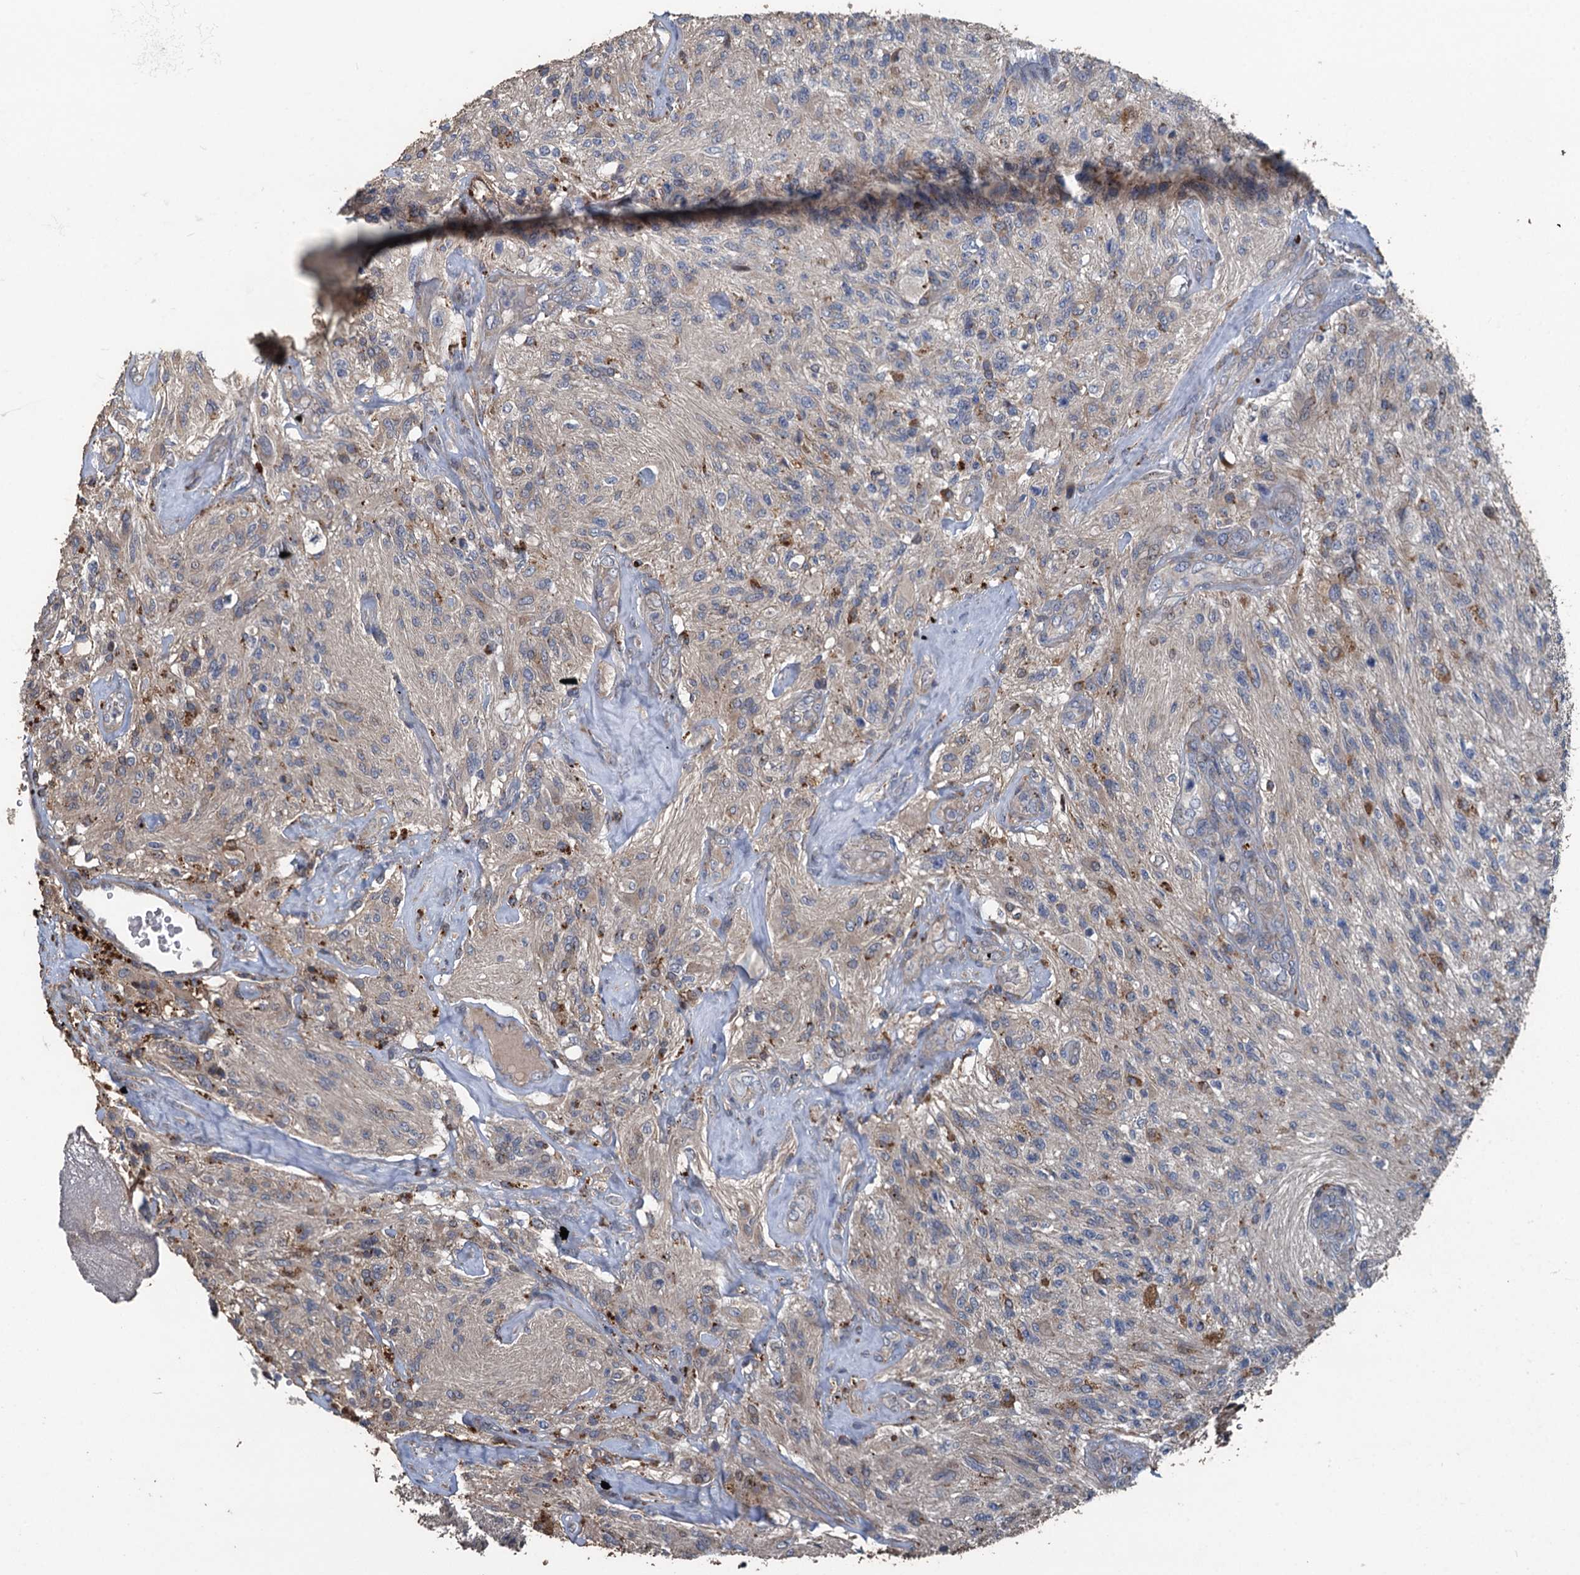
{"staining": {"intensity": "moderate", "quantity": "<25%", "location": "cytoplasmic/membranous"}, "tissue": "glioma", "cell_type": "Tumor cells", "image_type": "cancer", "snomed": [{"axis": "morphology", "description": "Glioma, malignant, High grade"}, {"axis": "topography", "description": "Brain"}], "caption": "This photomicrograph exhibits immunohistochemistry staining of glioma, with low moderate cytoplasmic/membranous expression in about <25% of tumor cells.", "gene": "AGRN", "patient": {"sex": "male", "age": 56}}